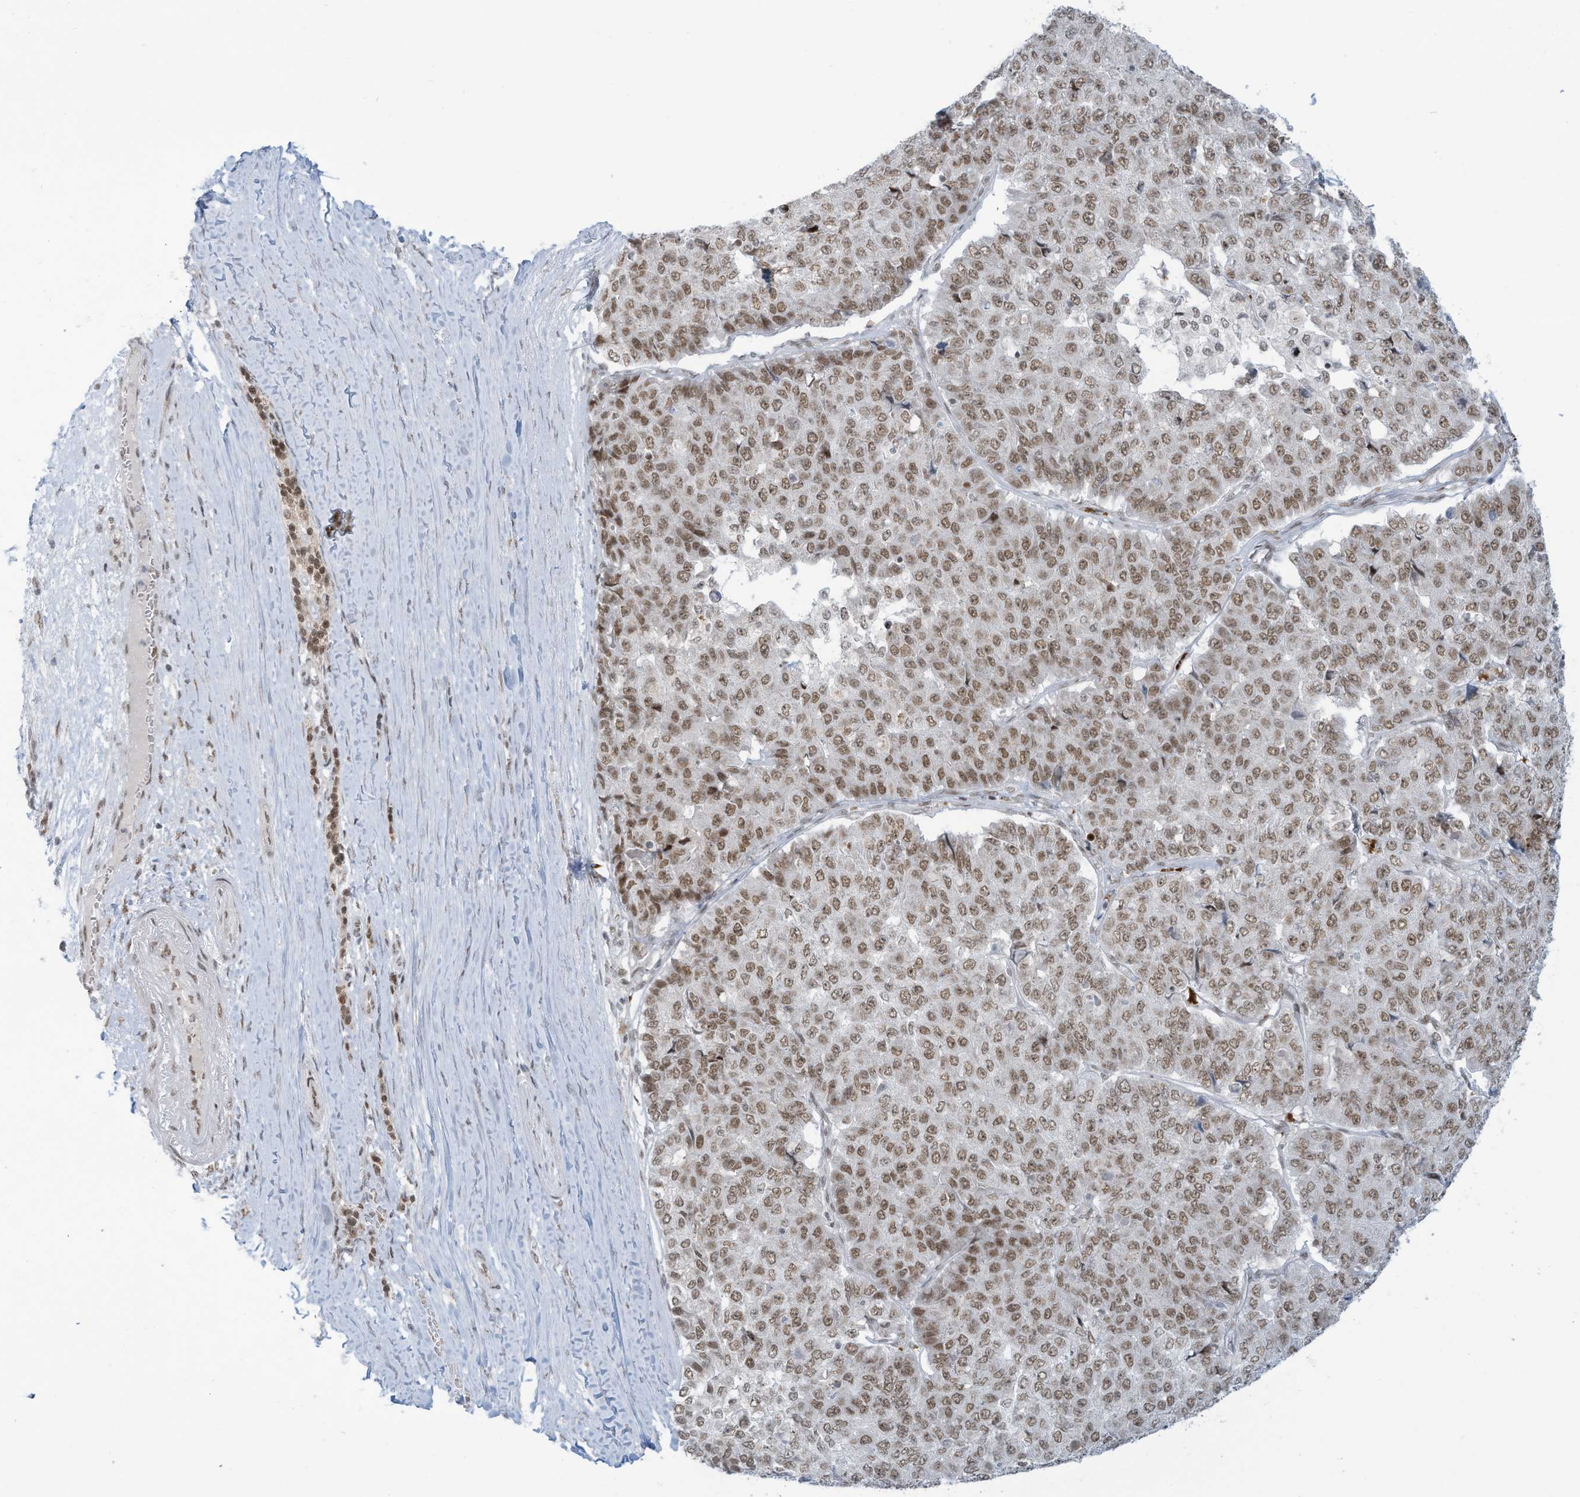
{"staining": {"intensity": "moderate", "quantity": ">75%", "location": "nuclear"}, "tissue": "pancreatic cancer", "cell_type": "Tumor cells", "image_type": "cancer", "snomed": [{"axis": "morphology", "description": "Adenocarcinoma, NOS"}, {"axis": "topography", "description": "Pancreas"}], "caption": "Immunohistochemistry (IHC) (DAB (3,3'-diaminobenzidine)) staining of human pancreatic cancer shows moderate nuclear protein staining in about >75% of tumor cells.", "gene": "ECT2L", "patient": {"sex": "male", "age": 50}}